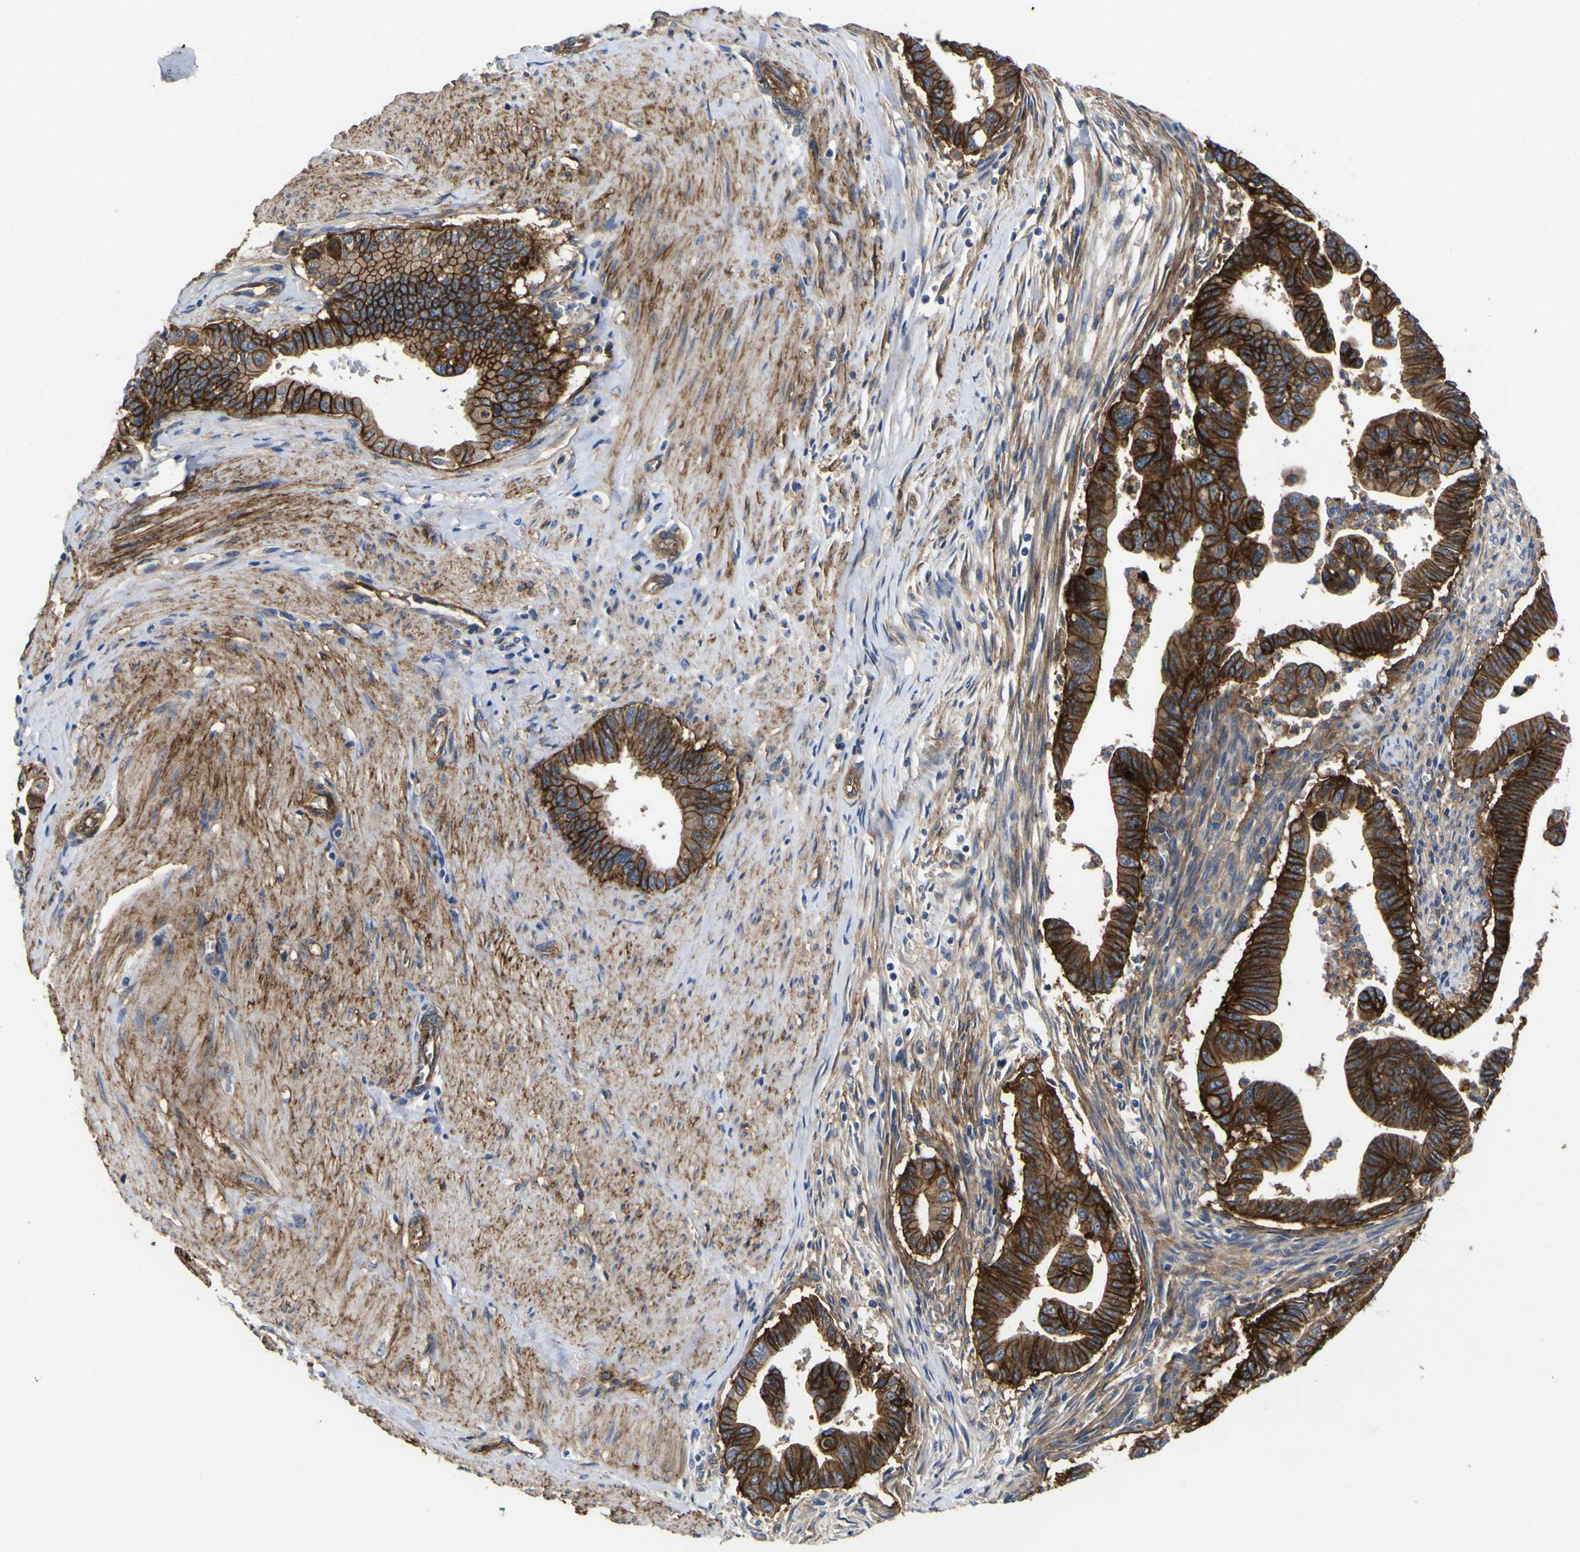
{"staining": {"intensity": "strong", "quantity": ">75%", "location": "cytoplasmic/membranous"}, "tissue": "pancreatic cancer", "cell_type": "Tumor cells", "image_type": "cancer", "snomed": [{"axis": "morphology", "description": "Adenocarcinoma, NOS"}, {"axis": "topography", "description": "Pancreas"}], "caption": "A histopathology image of pancreatic adenocarcinoma stained for a protein exhibits strong cytoplasmic/membranous brown staining in tumor cells. (brown staining indicates protein expression, while blue staining denotes nuclei).", "gene": "CD151", "patient": {"sex": "male", "age": 70}}